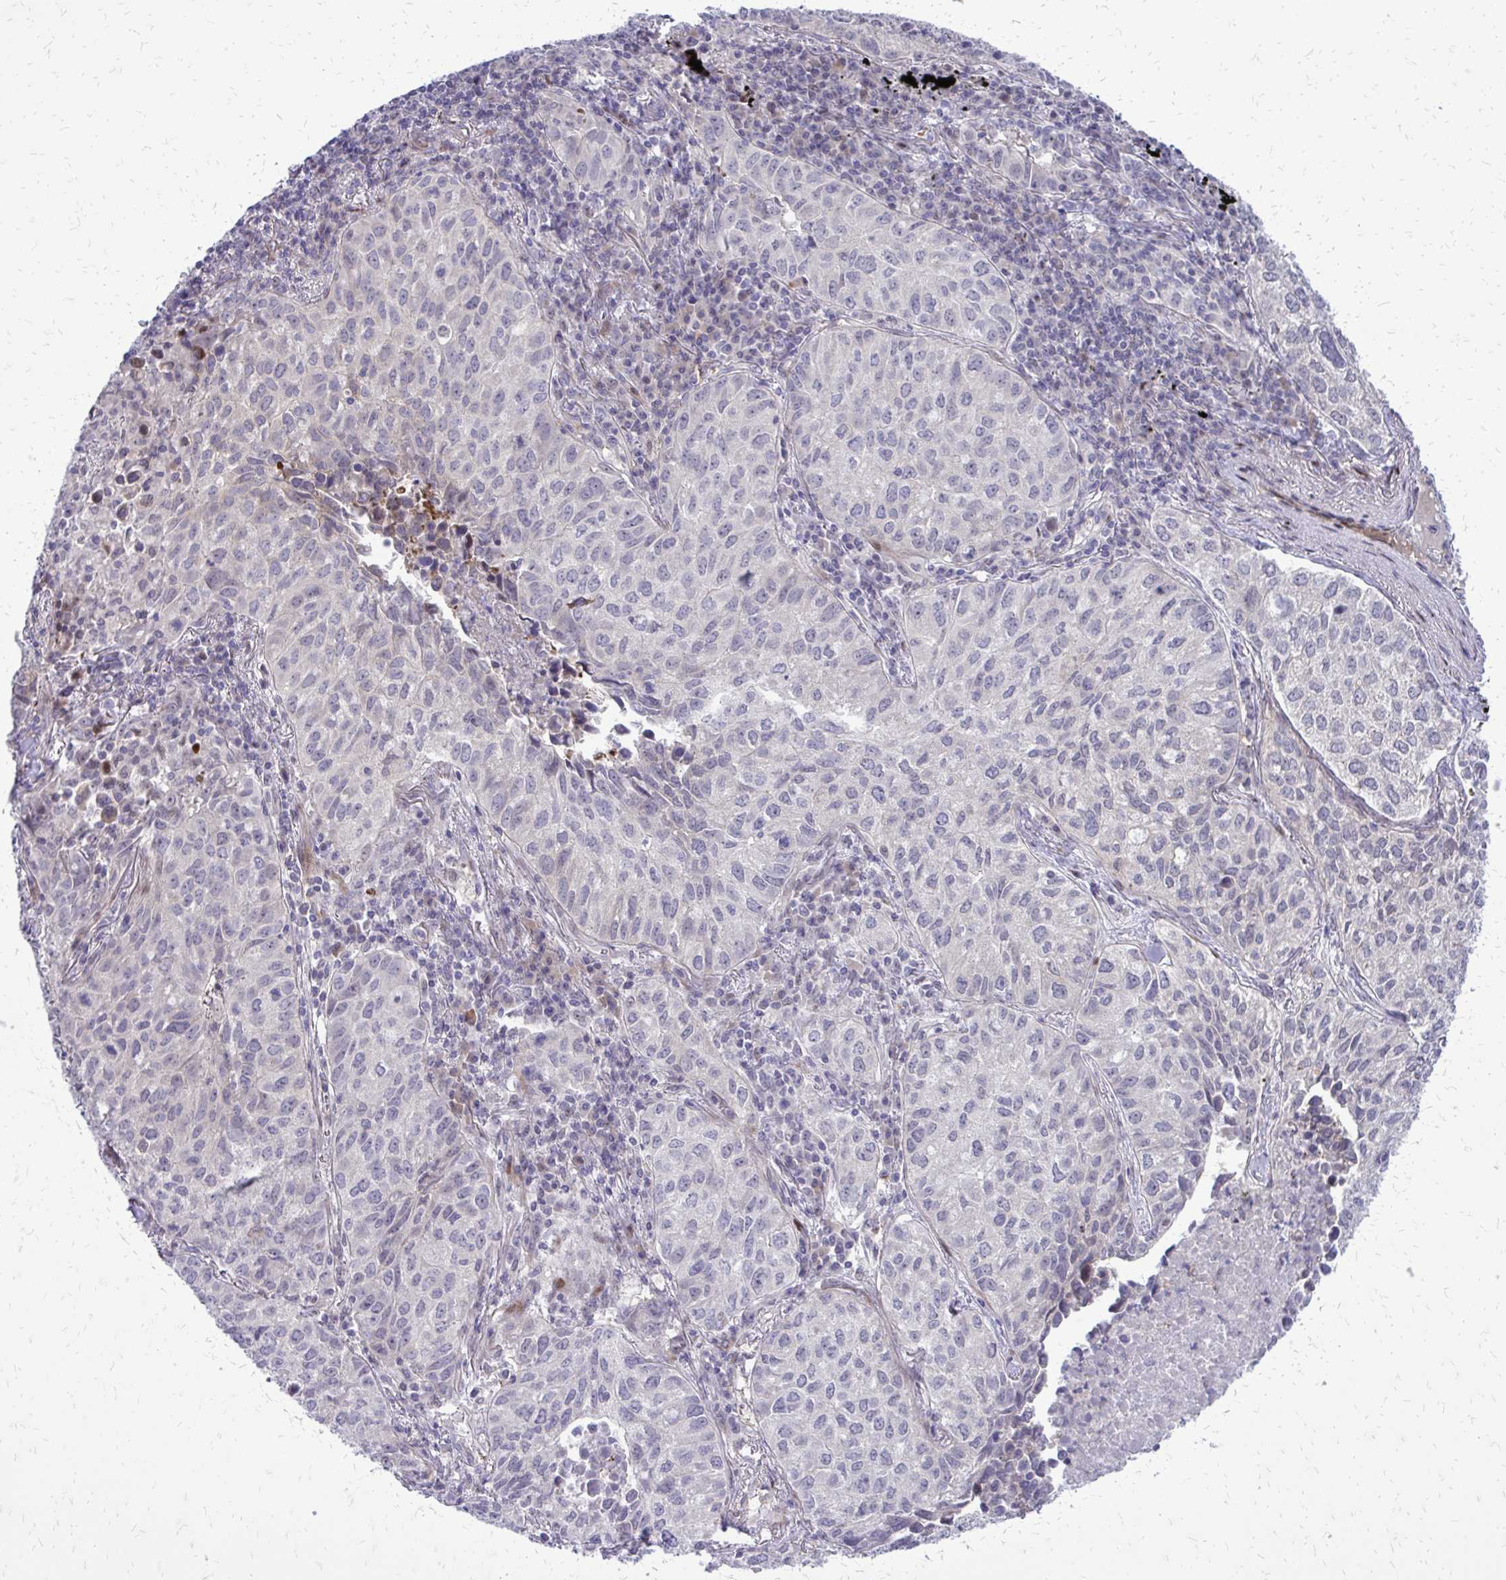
{"staining": {"intensity": "negative", "quantity": "none", "location": "none"}, "tissue": "lung cancer", "cell_type": "Tumor cells", "image_type": "cancer", "snomed": [{"axis": "morphology", "description": "Adenocarcinoma, NOS"}, {"axis": "topography", "description": "Lung"}], "caption": "Immunohistochemical staining of lung adenocarcinoma displays no significant positivity in tumor cells.", "gene": "PPDPFL", "patient": {"sex": "female", "age": 50}}